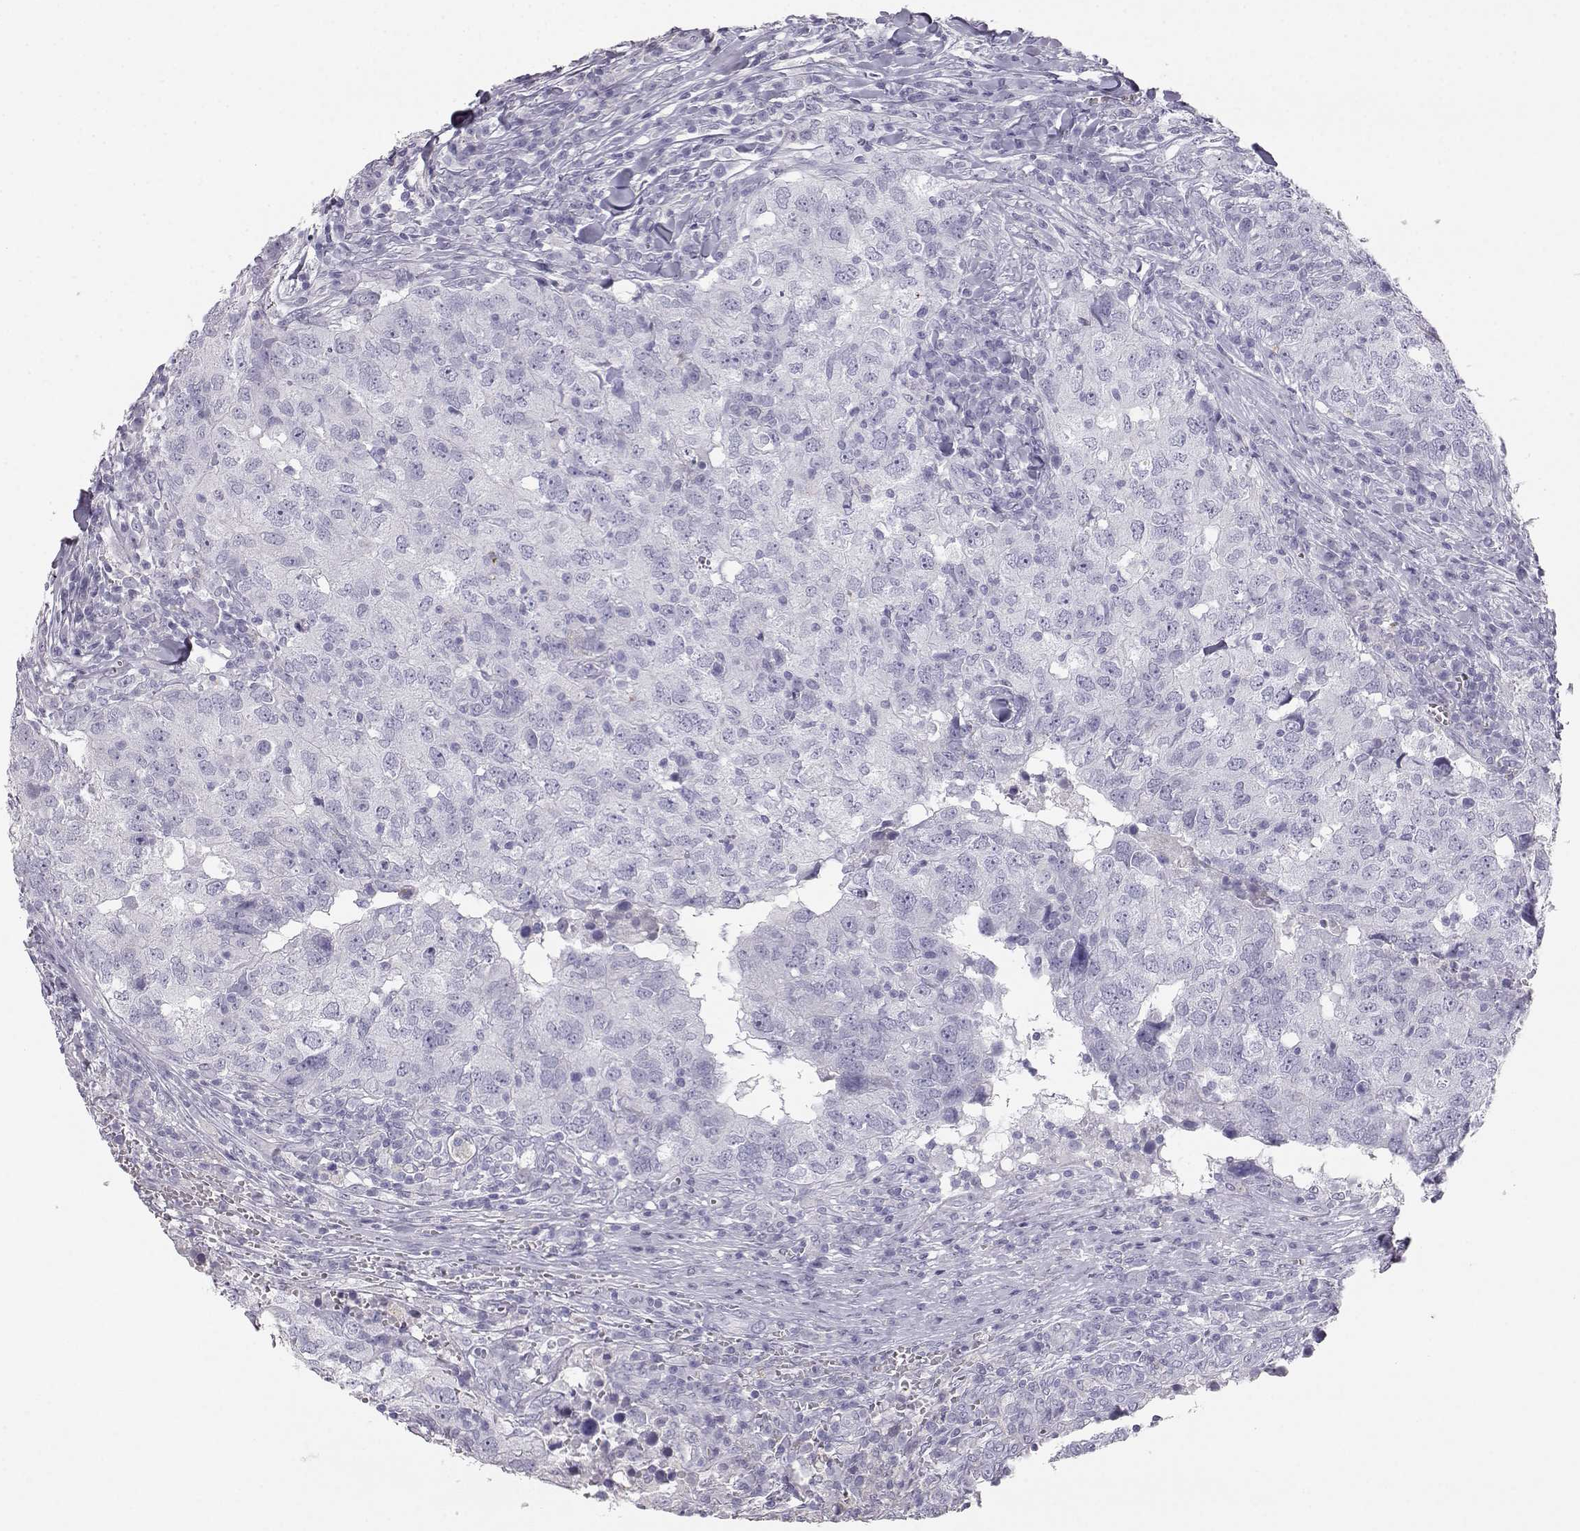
{"staining": {"intensity": "negative", "quantity": "none", "location": "none"}, "tissue": "breast cancer", "cell_type": "Tumor cells", "image_type": "cancer", "snomed": [{"axis": "morphology", "description": "Duct carcinoma"}, {"axis": "topography", "description": "Breast"}], "caption": "Tumor cells are negative for protein expression in human infiltrating ductal carcinoma (breast).", "gene": "ITLN2", "patient": {"sex": "female", "age": 30}}